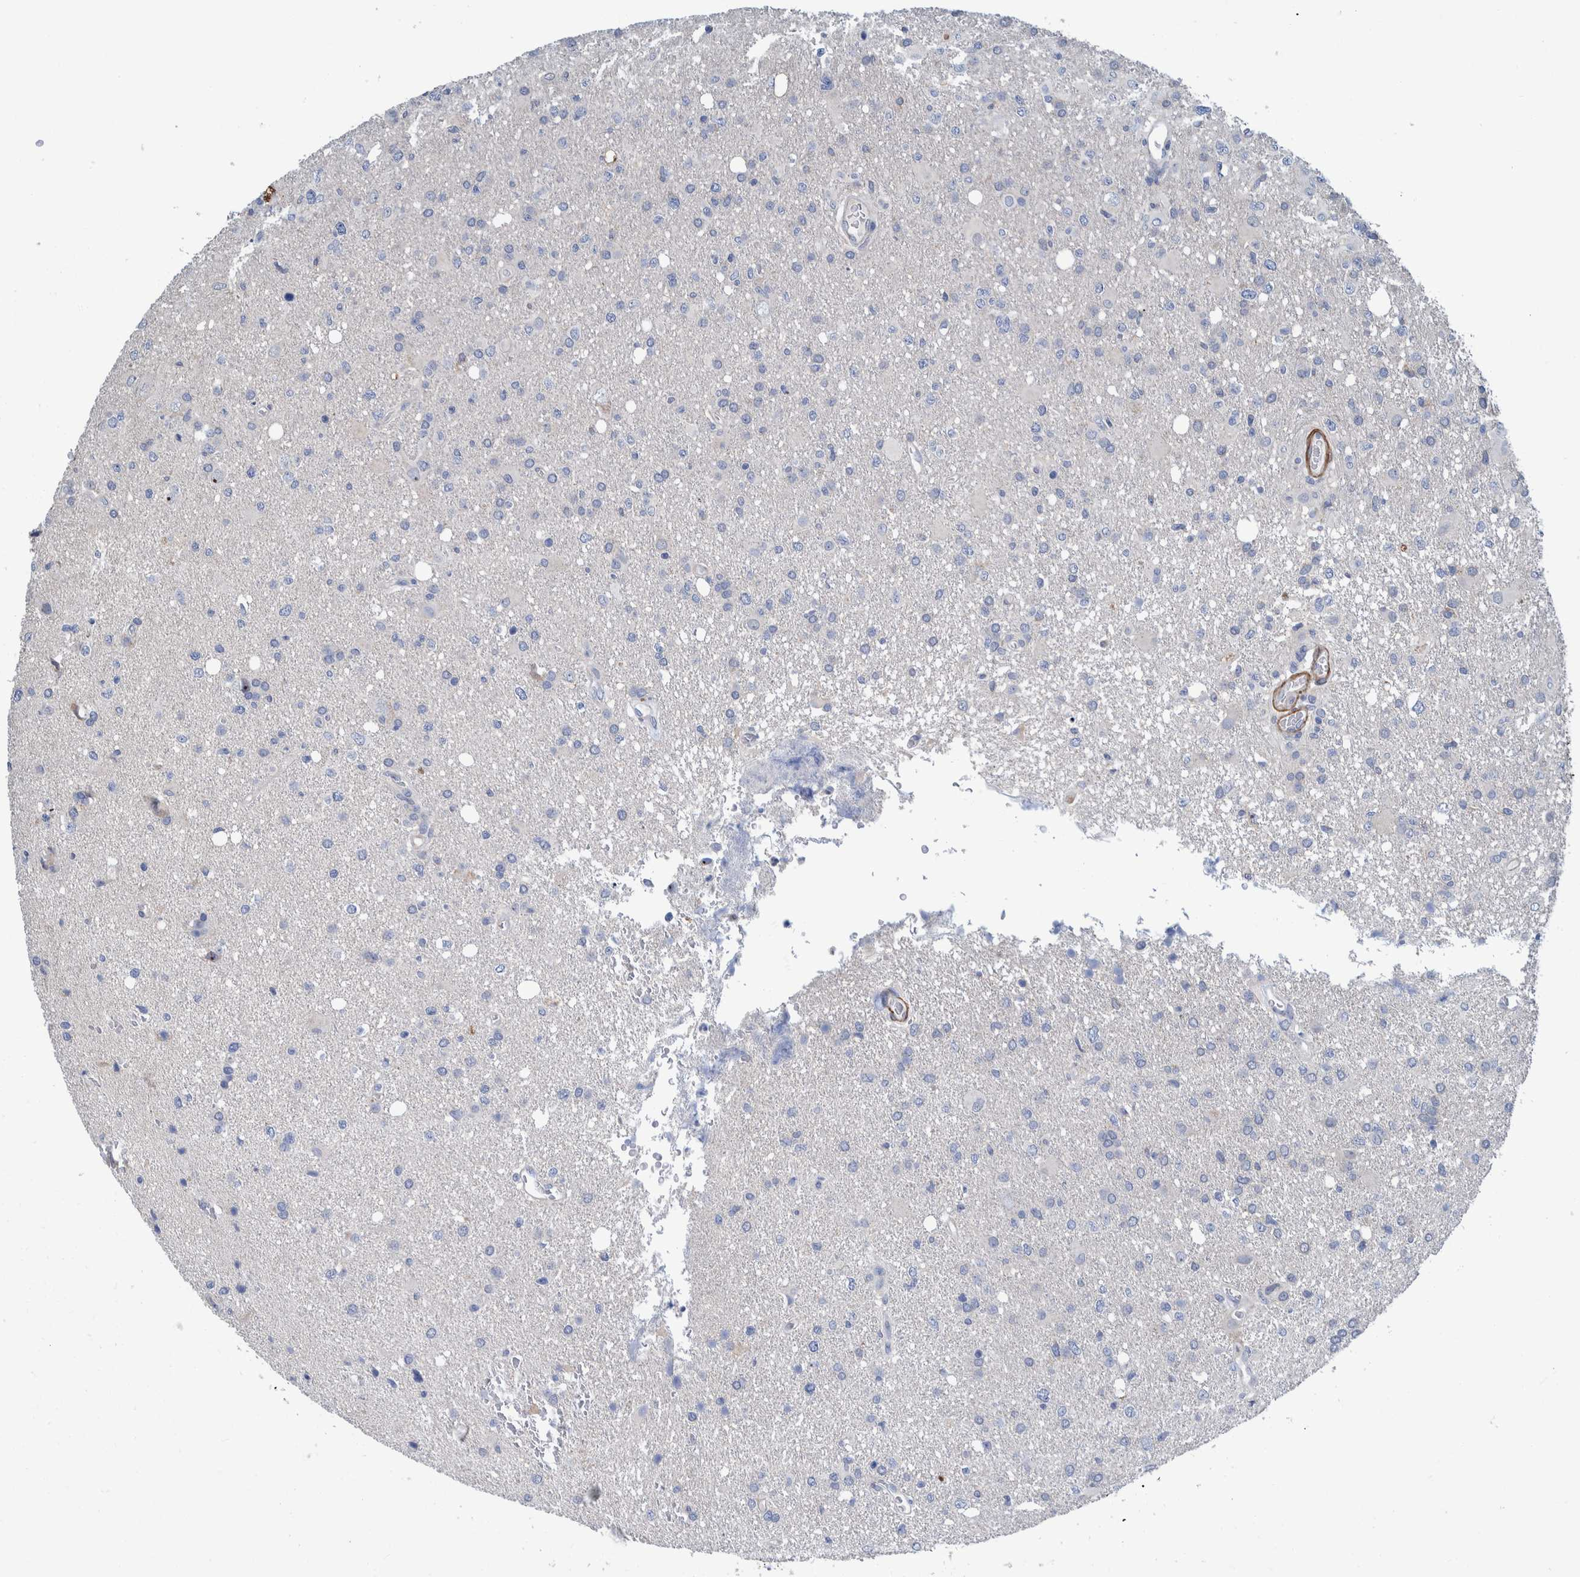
{"staining": {"intensity": "negative", "quantity": "none", "location": "none"}, "tissue": "glioma", "cell_type": "Tumor cells", "image_type": "cancer", "snomed": [{"axis": "morphology", "description": "Glioma, malignant, High grade"}, {"axis": "topography", "description": "Brain"}], "caption": "There is no significant expression in tumor cells of high-grade glioma (malignant). Nuclei are stained in blue.", "gene": "MKS1", "patient": {"sex": "female", "age": 57}}